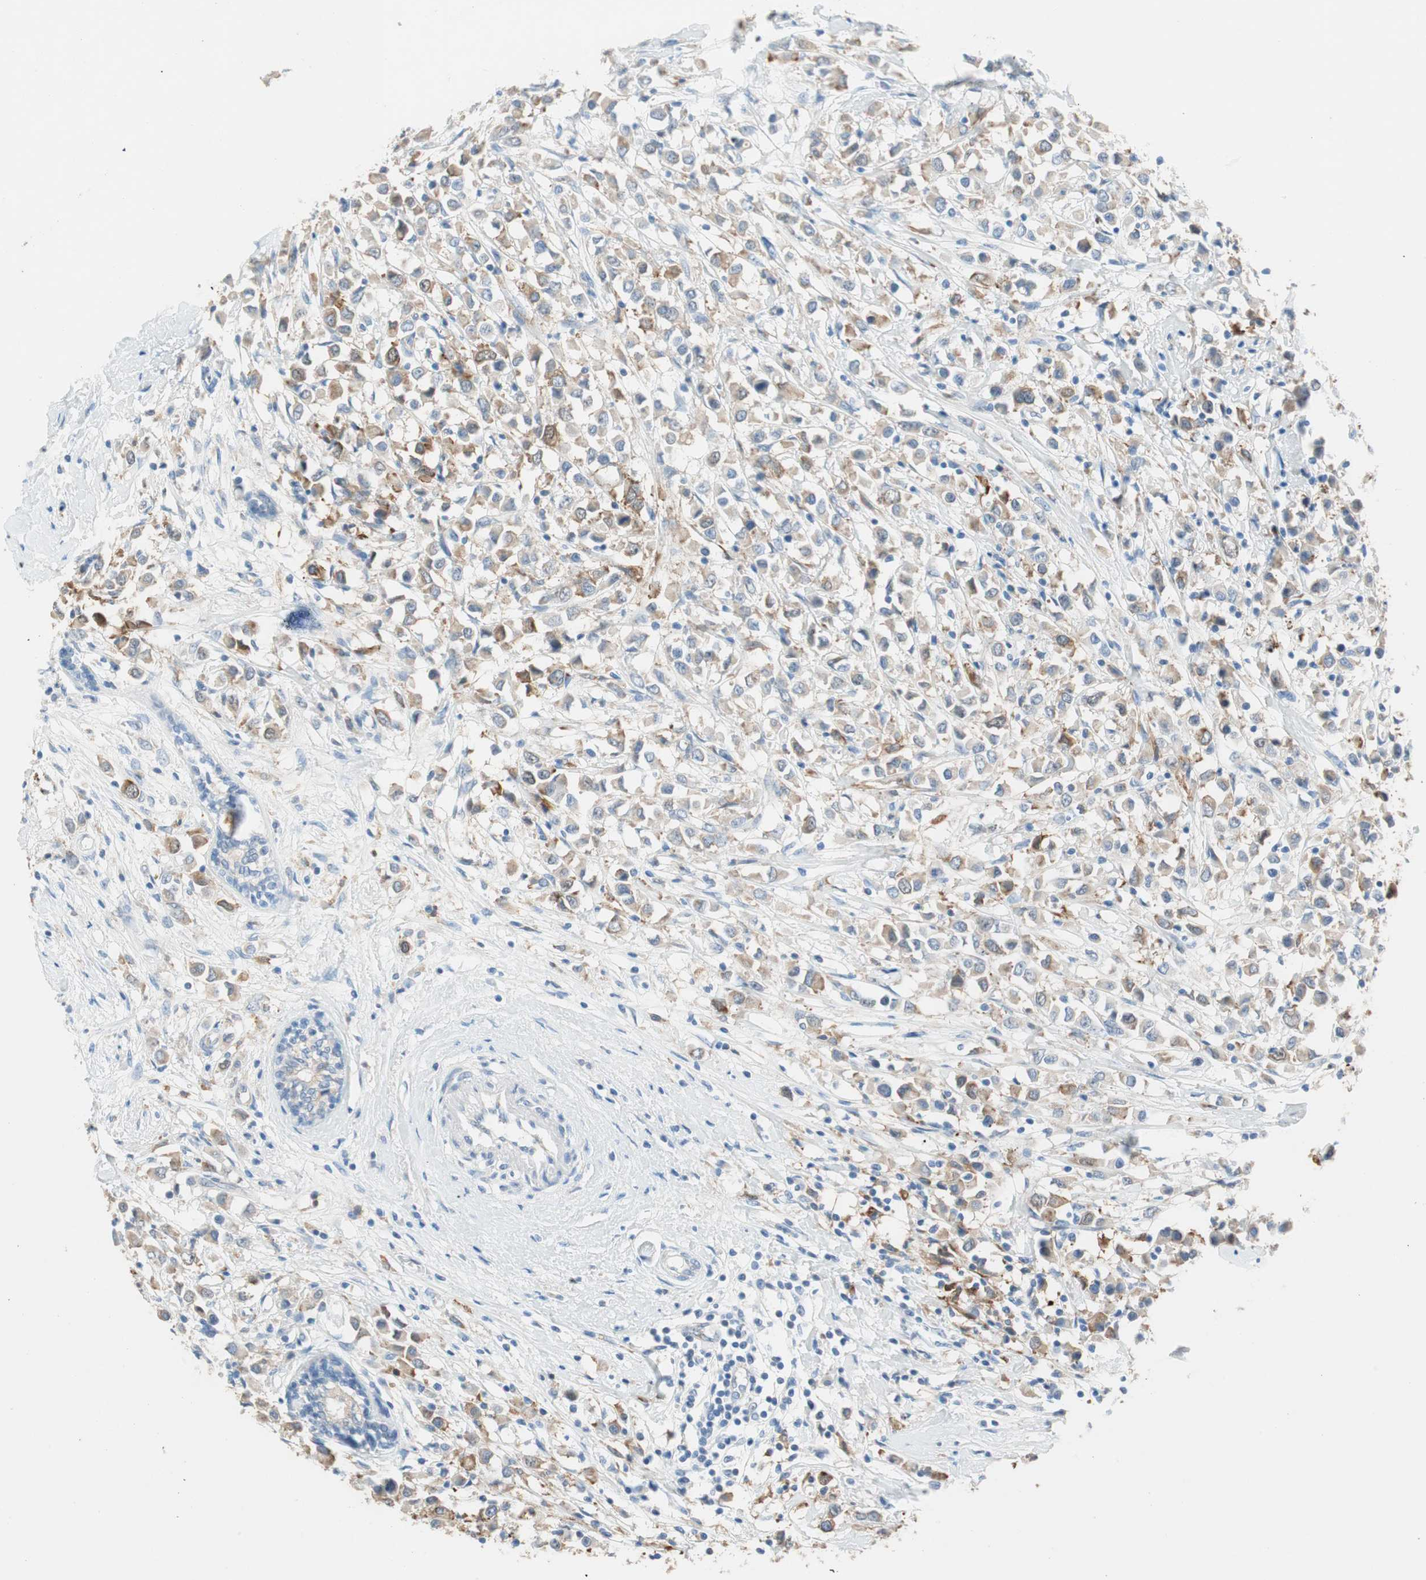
{"staining": {"intensity": "moderate", "quantity": ">75%", "location": "cytoplasmic/membranous"}, "tissue": "breast cancer", "cell_type": "Tumor cells", "image_type": "cancer", "snomed": [{"axis": "morphology", "description": "Duct carcinoma"}, {"axis": "topography", "description": "Breast"}], "caption": "Immunohistochemistry (DAB) staining of human breast cancer demonstrates moderate cytoplasmic/membranous protein staining in approximately >75% of tumor cells.", "gene": "GLUL", "patient": {"sex": "female", "age": 61}}